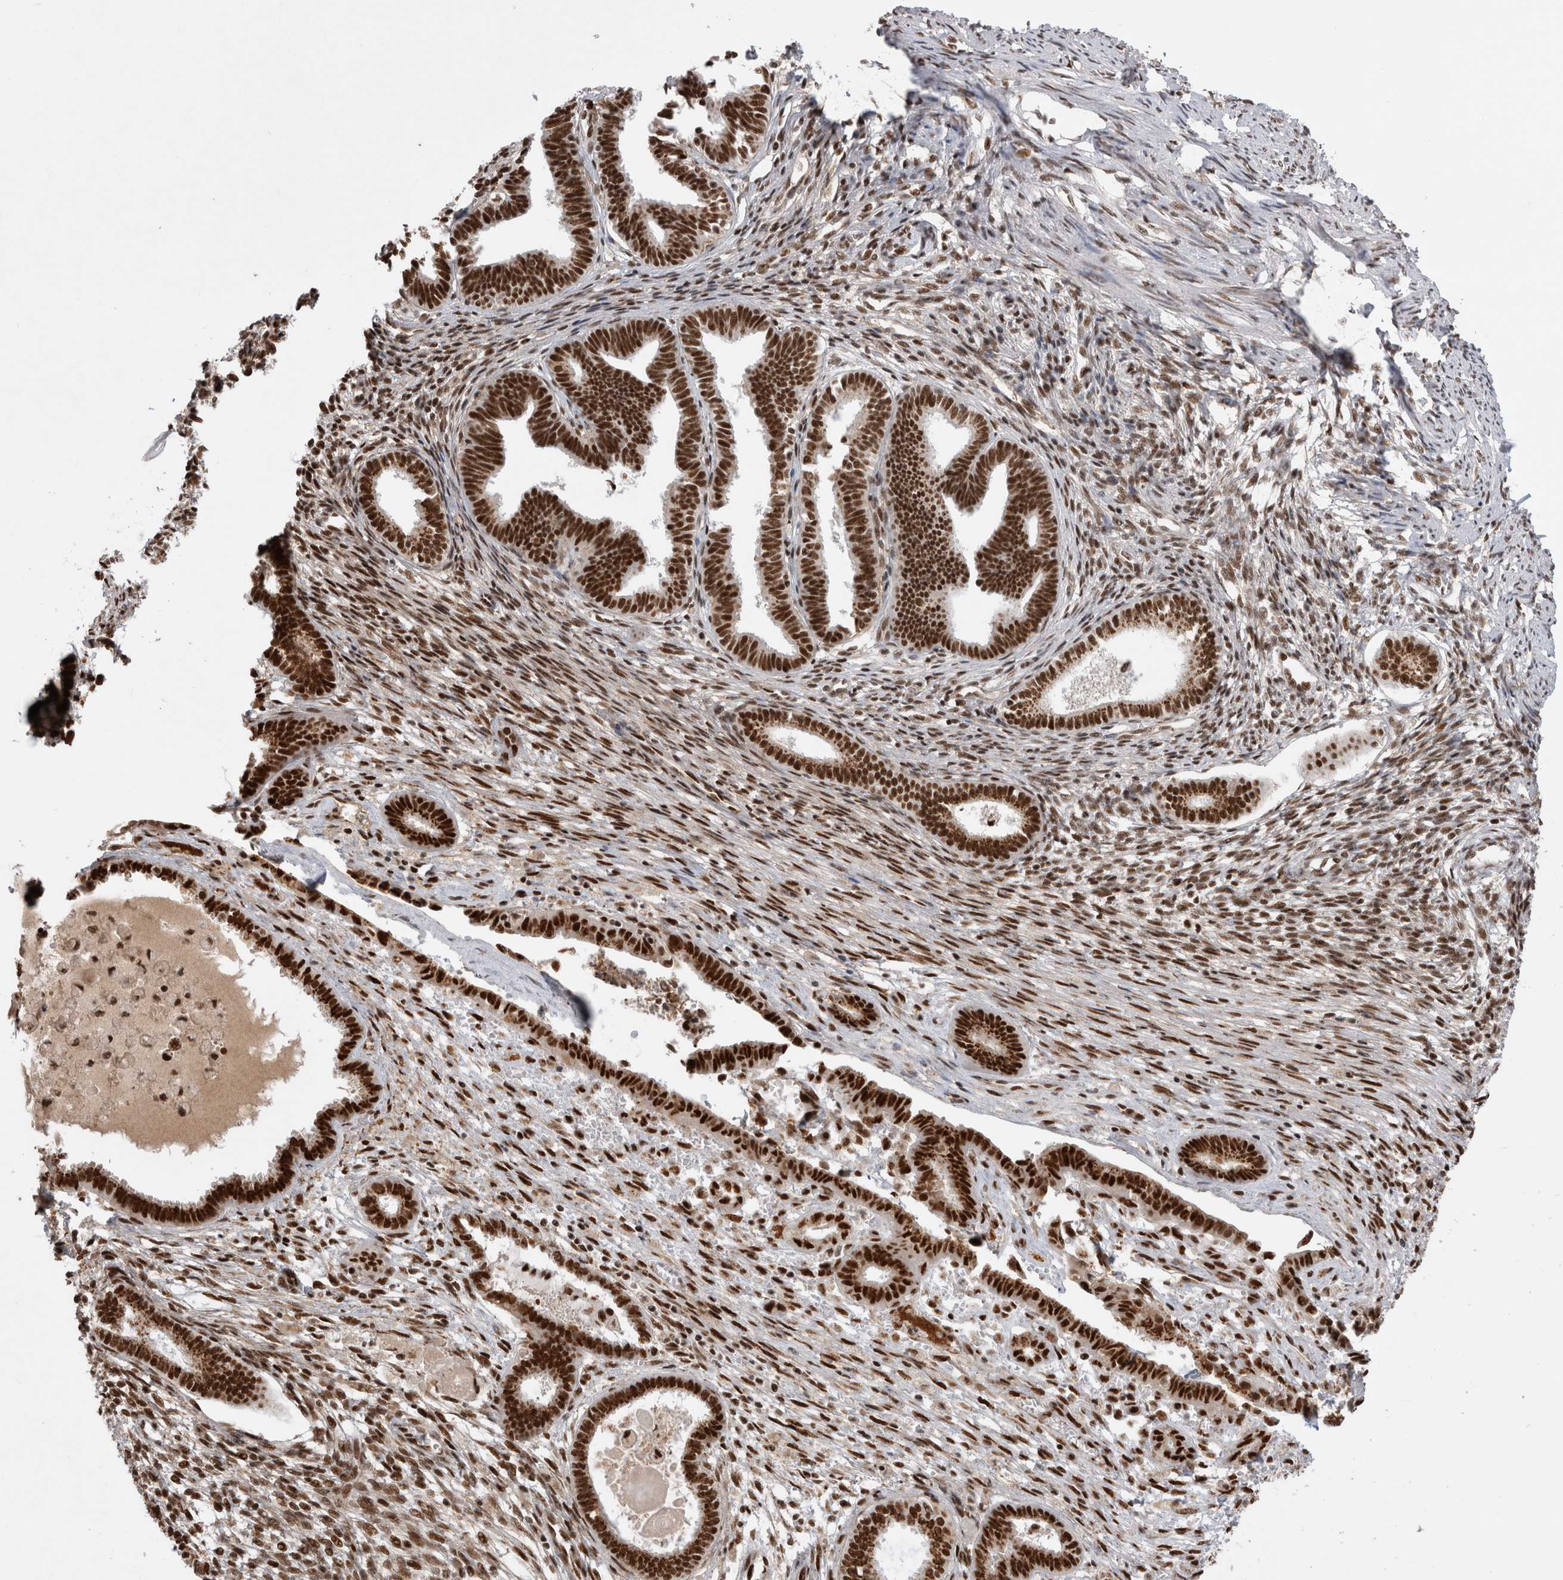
{"staining": {"intensity": "strong", "quantity": ">75%", "location": "nuclear"}, "tissue": "endometrium", "cell_type": "Cells in endometrial stroma", "image_type": "normal", "snomed": [{"axis": "morphology", "description": "Normal tissue, NOS"}, {"axis": "topography", "description": "Endometrium"}], "caption": "Strong nuclear staining for a protein is present in about >75% of cells in endometrial stroma of benign endometrium using immunohistochemistry (IHC).", "gene": "EYA2", "patient": {"sex": "female", "age": 56}}